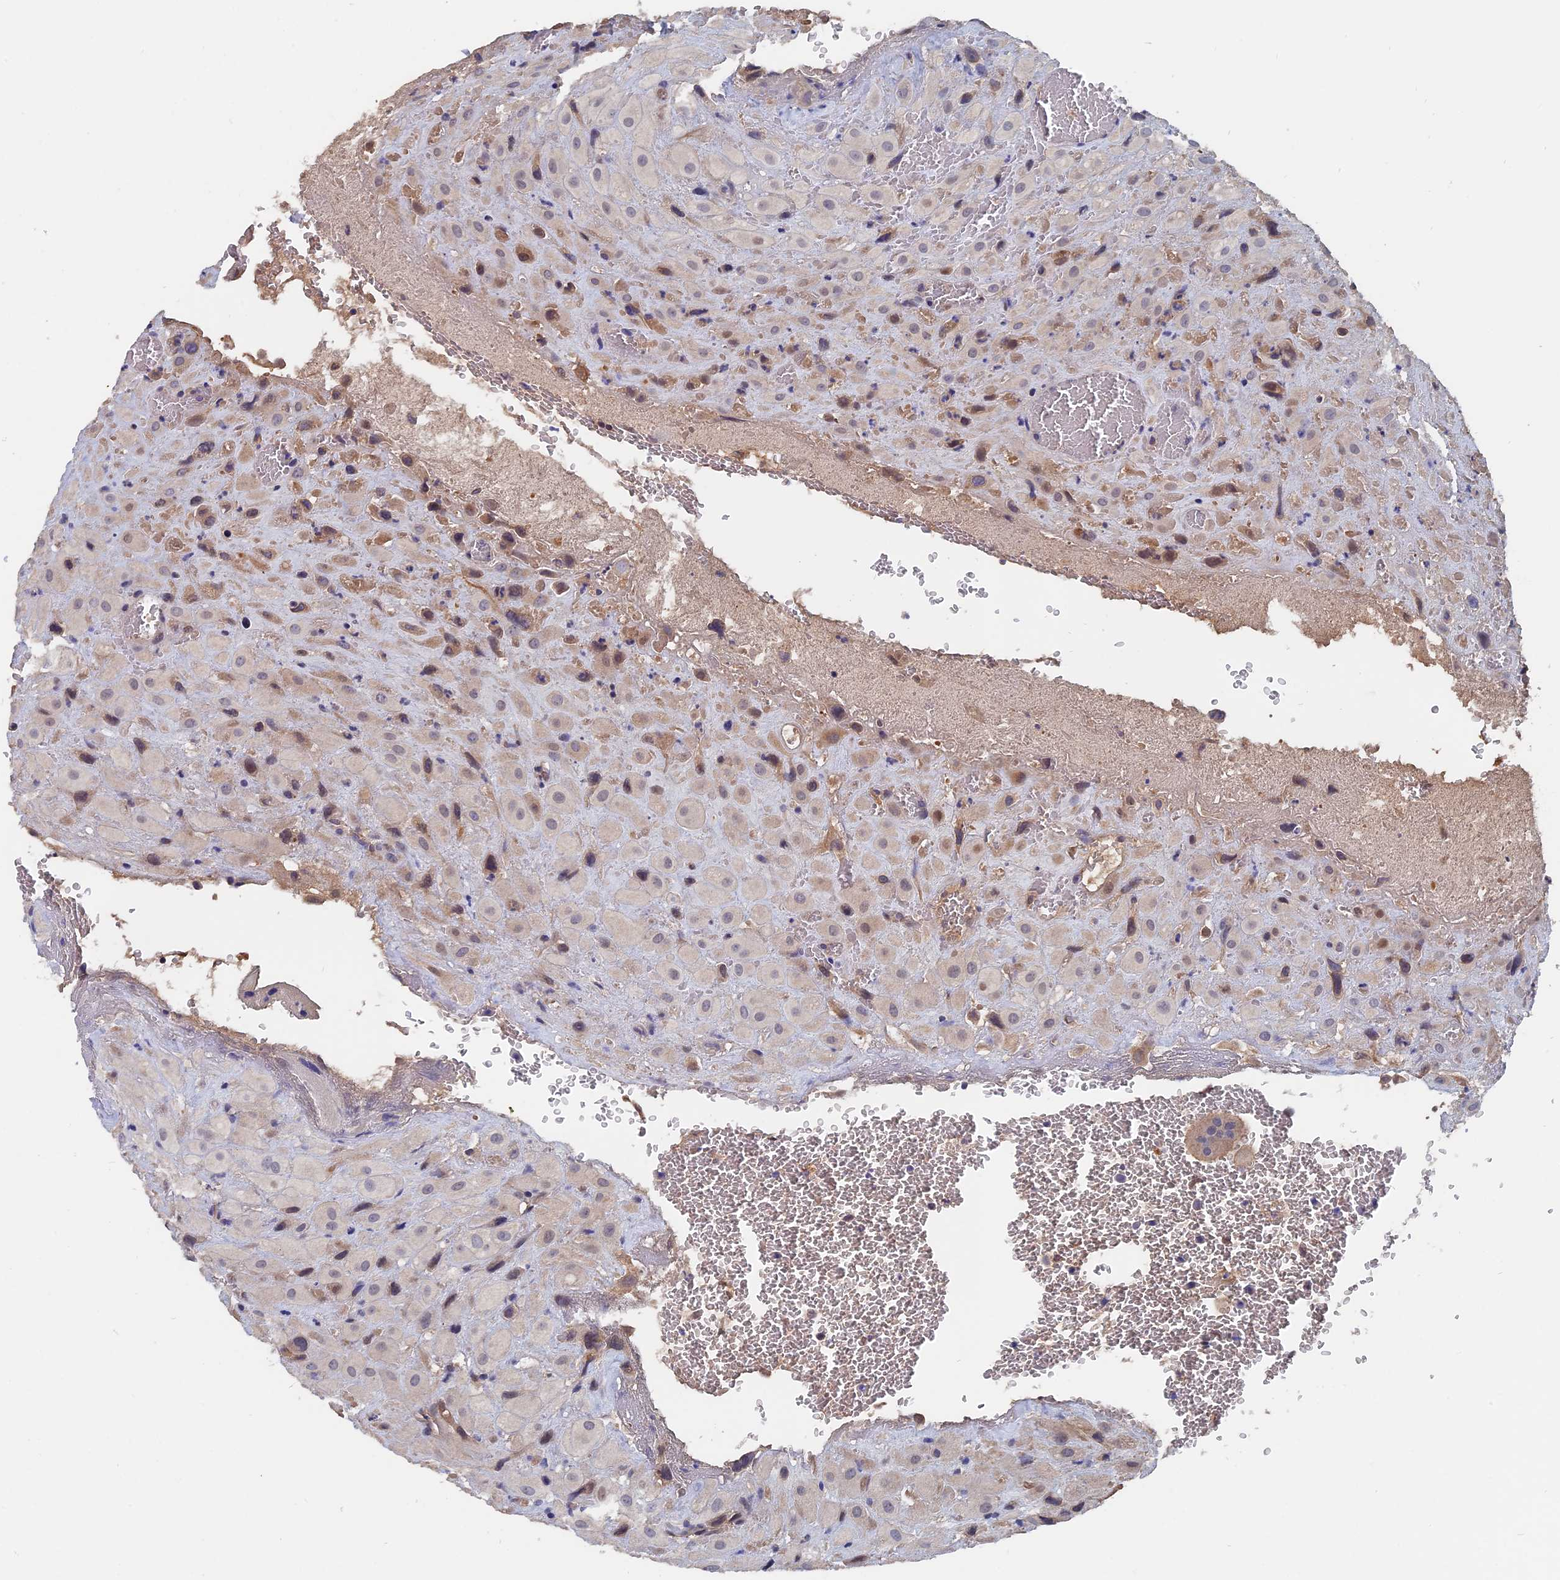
{"staining": {"intensity": "weak", "quantity": "25%-75%", "location": "cytoplasmic/membranous"}, "tissue": "placenta", "cell_type": "Decidual cells", "image_type": "normal", "snomed": [{"axis": "morphology", "description": "Normal tissue, NOS"}, {"axis": "topography", "description": "Placenta"}], "caption": "Decidual cells demonstrate low levels of weak cytoplasmic/membranous expression in about 25%-75% of cells in unremarkable human placenta.", "gene": "SLC33A1", "patient": {"sex": "female", "age": 35}}